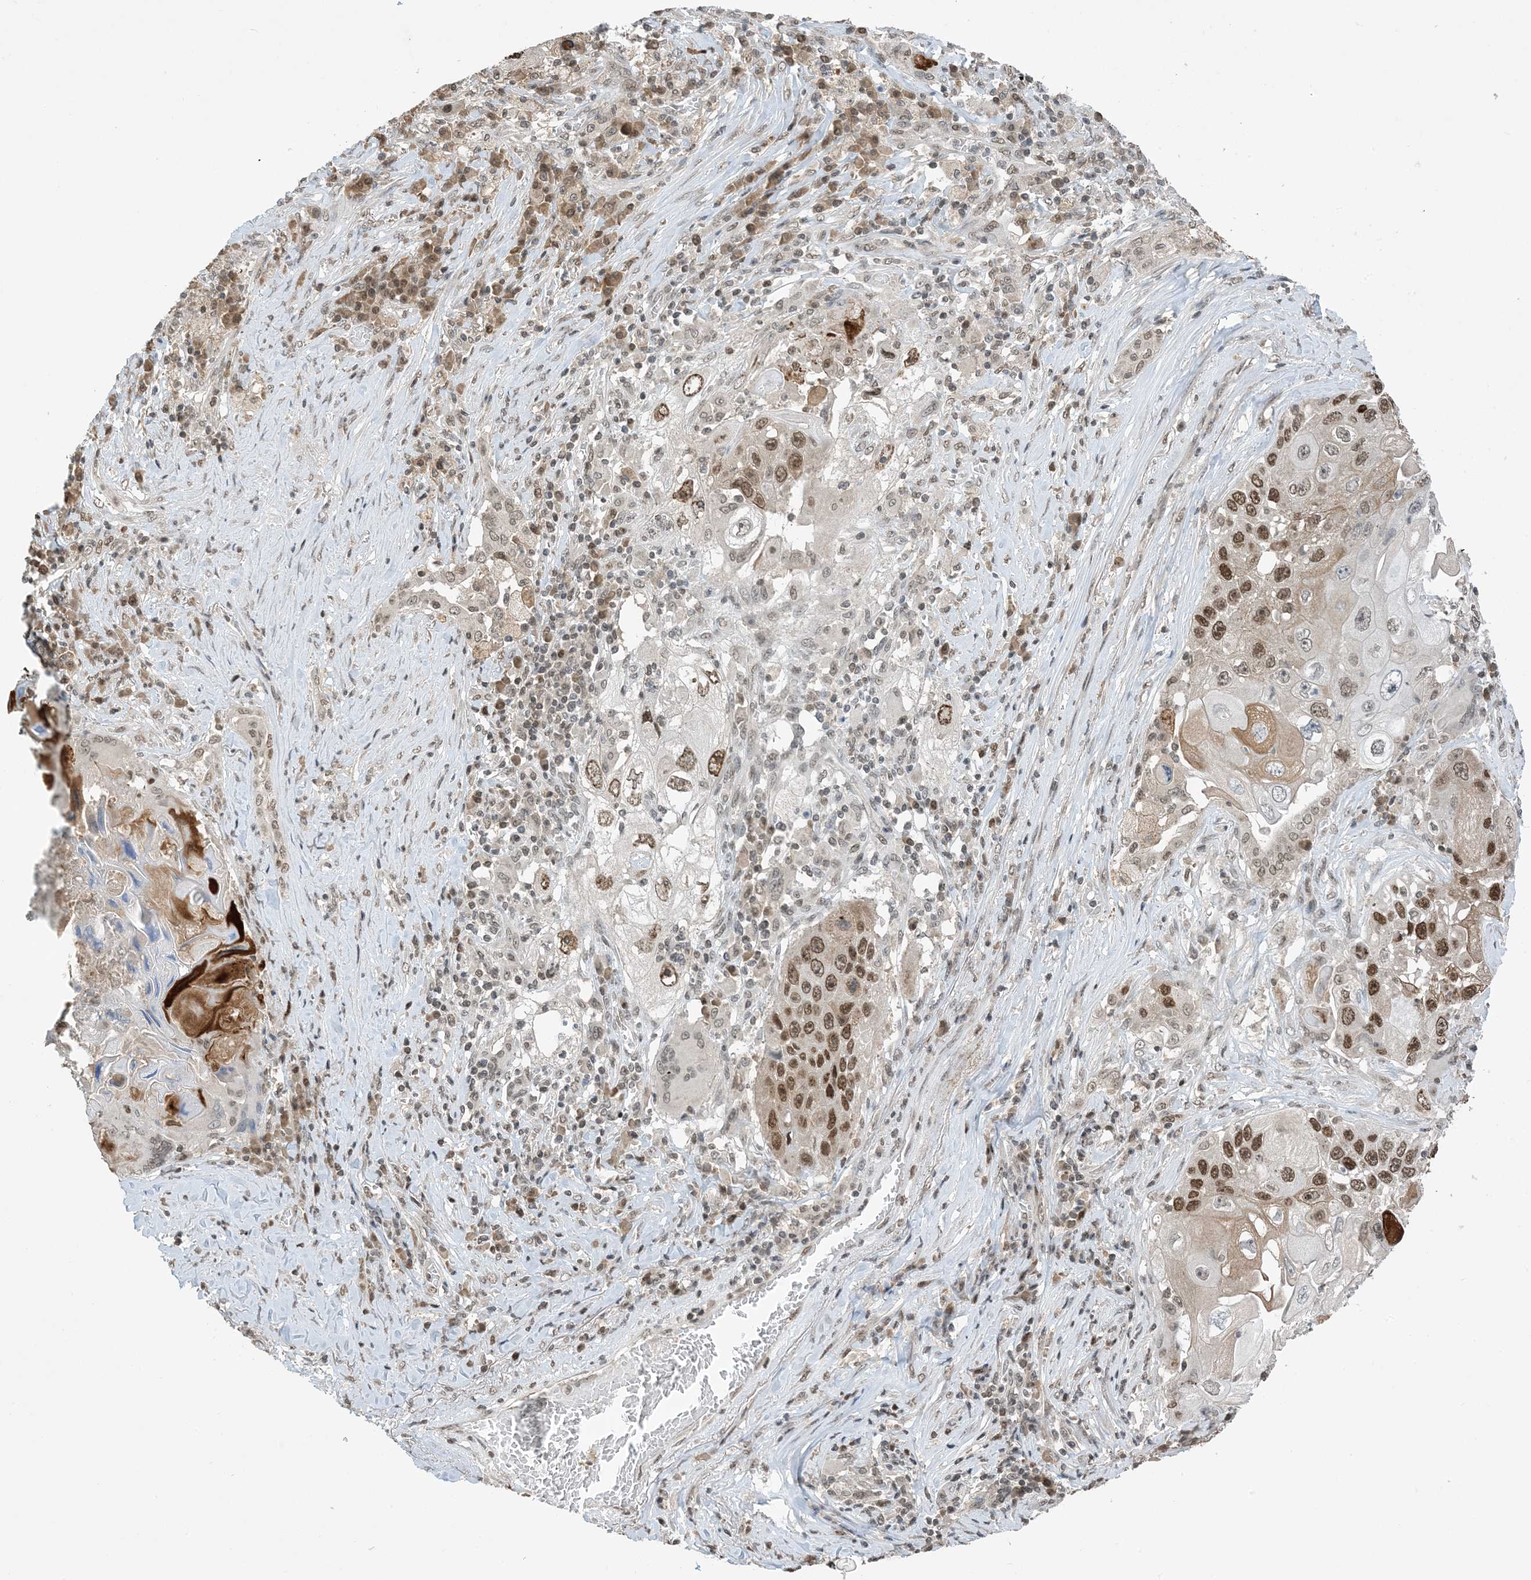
{"staining": {"intensity": "moderate", "quantity": ">75%", "location": "nuclear"}, "tissue": "lung cancer", "cell_type": "Tumor cells", "image_type": "cancer", "snomed": [{"axis": "morphology", "description": "Squamous cell carcinoma, NOS"}, {"axis": "topography", "description": "Lung"}], "caption": "Immunohistochemistry image of neoplastic tissue: lung cancer stained using immunohistochemistry demonstrates medium levels of moderate protein expression localized specifically in the nuclear of tumor cells, appearing as a nuclear brown color.", "gene": "ACYP2", "patient": {"sex": "male", "age": 61}}